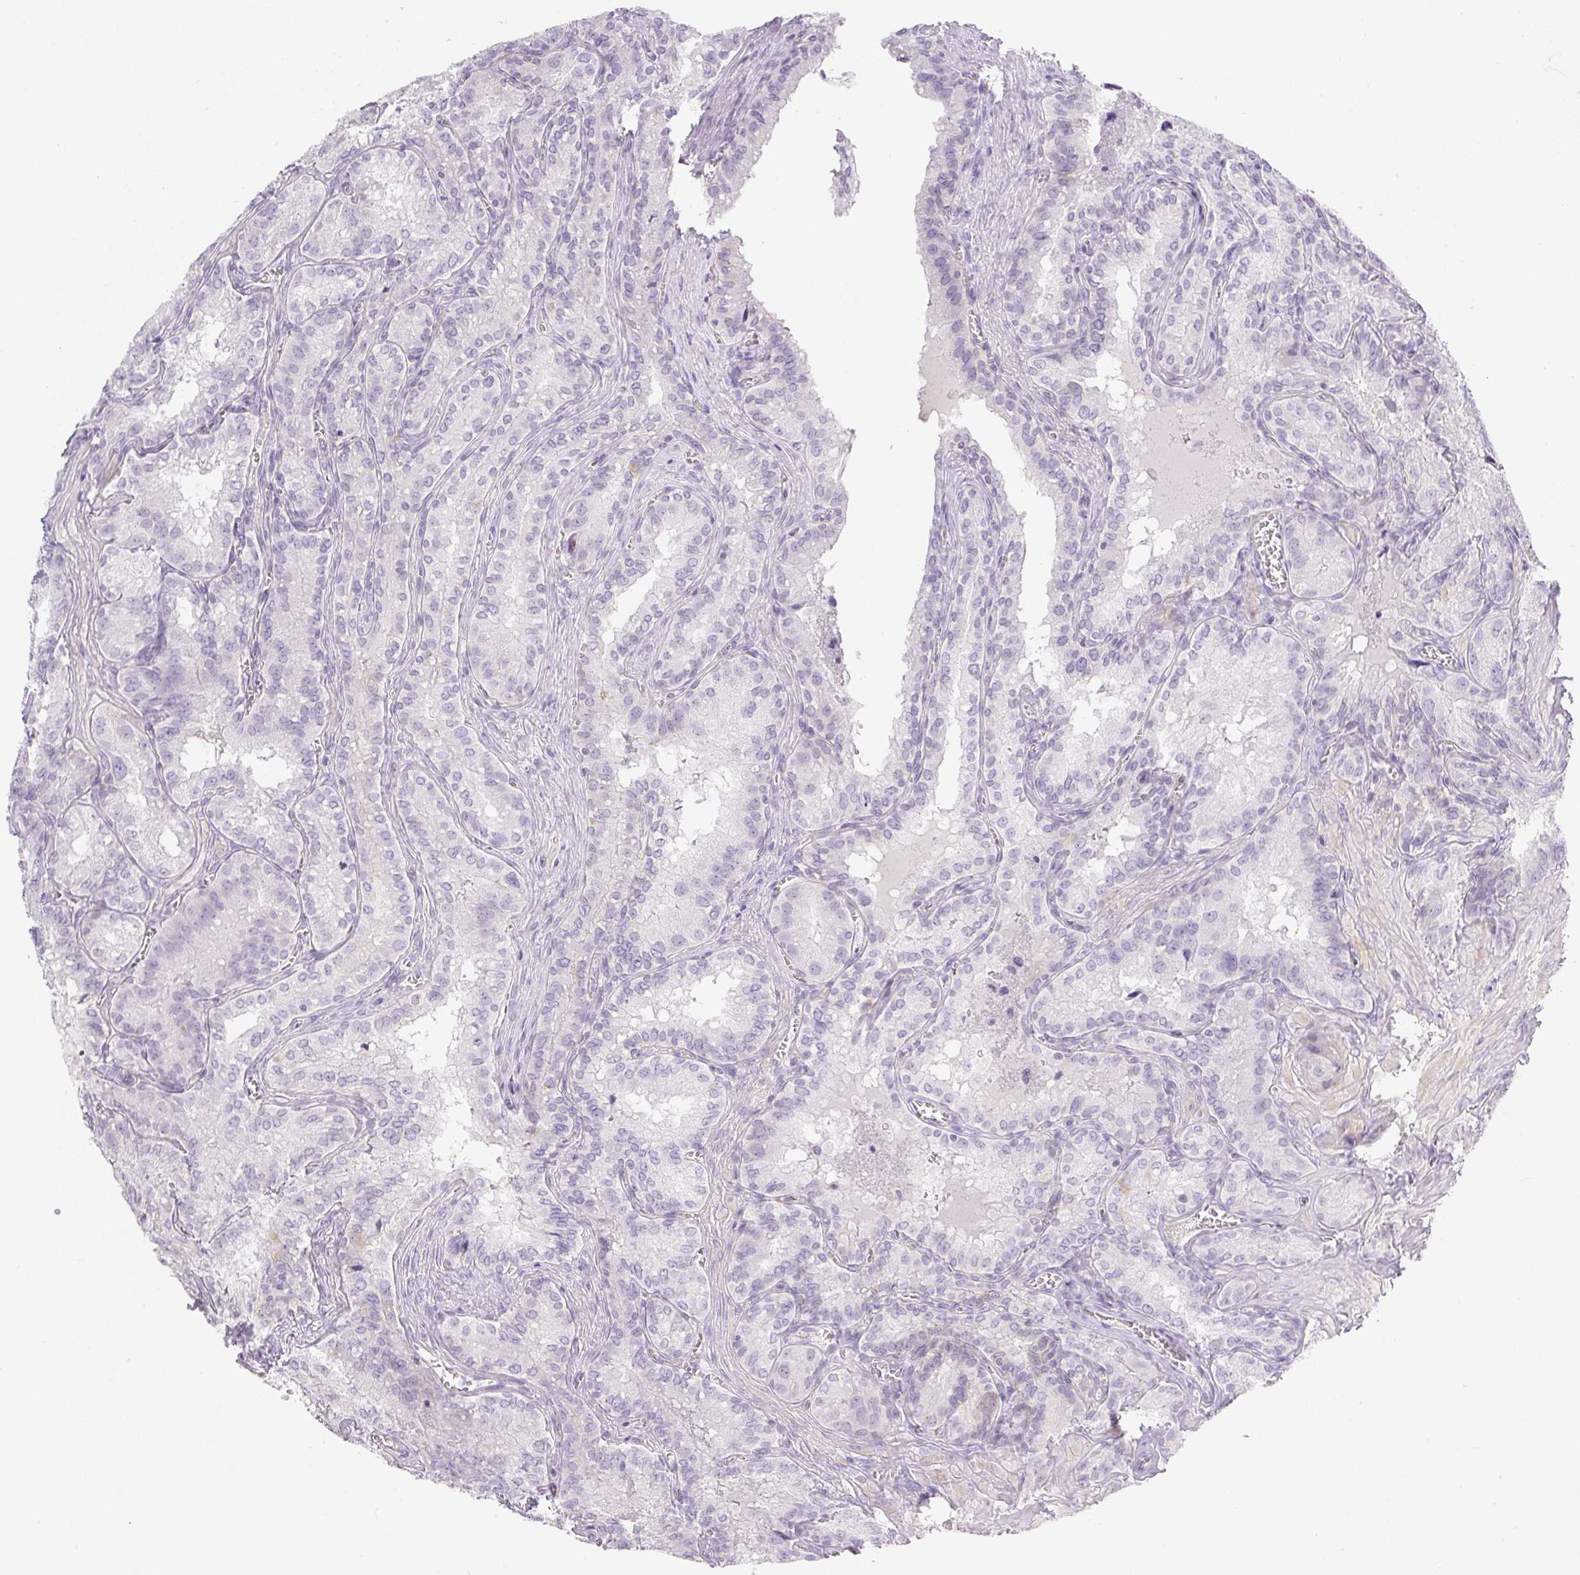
{"staining": {"intensity": "negative", "quantity": "none", "location": "none"}, "tissue": "seminal vesicle", "cell_type": "Glandular cells", "image_type": "normal", "snomed": [{"axis": "morphology", "description": "Normal tissue, NOS"}, {"axis": "topography", "description": "Seminal veicle"}], "caption": "Human seminal vesicle stained for a protein using immunohistochemistry (IHC) demonstrates no expression in glandular cells.", "gene": "MIA2", "patient": {"sex": "male", "age": 47}}